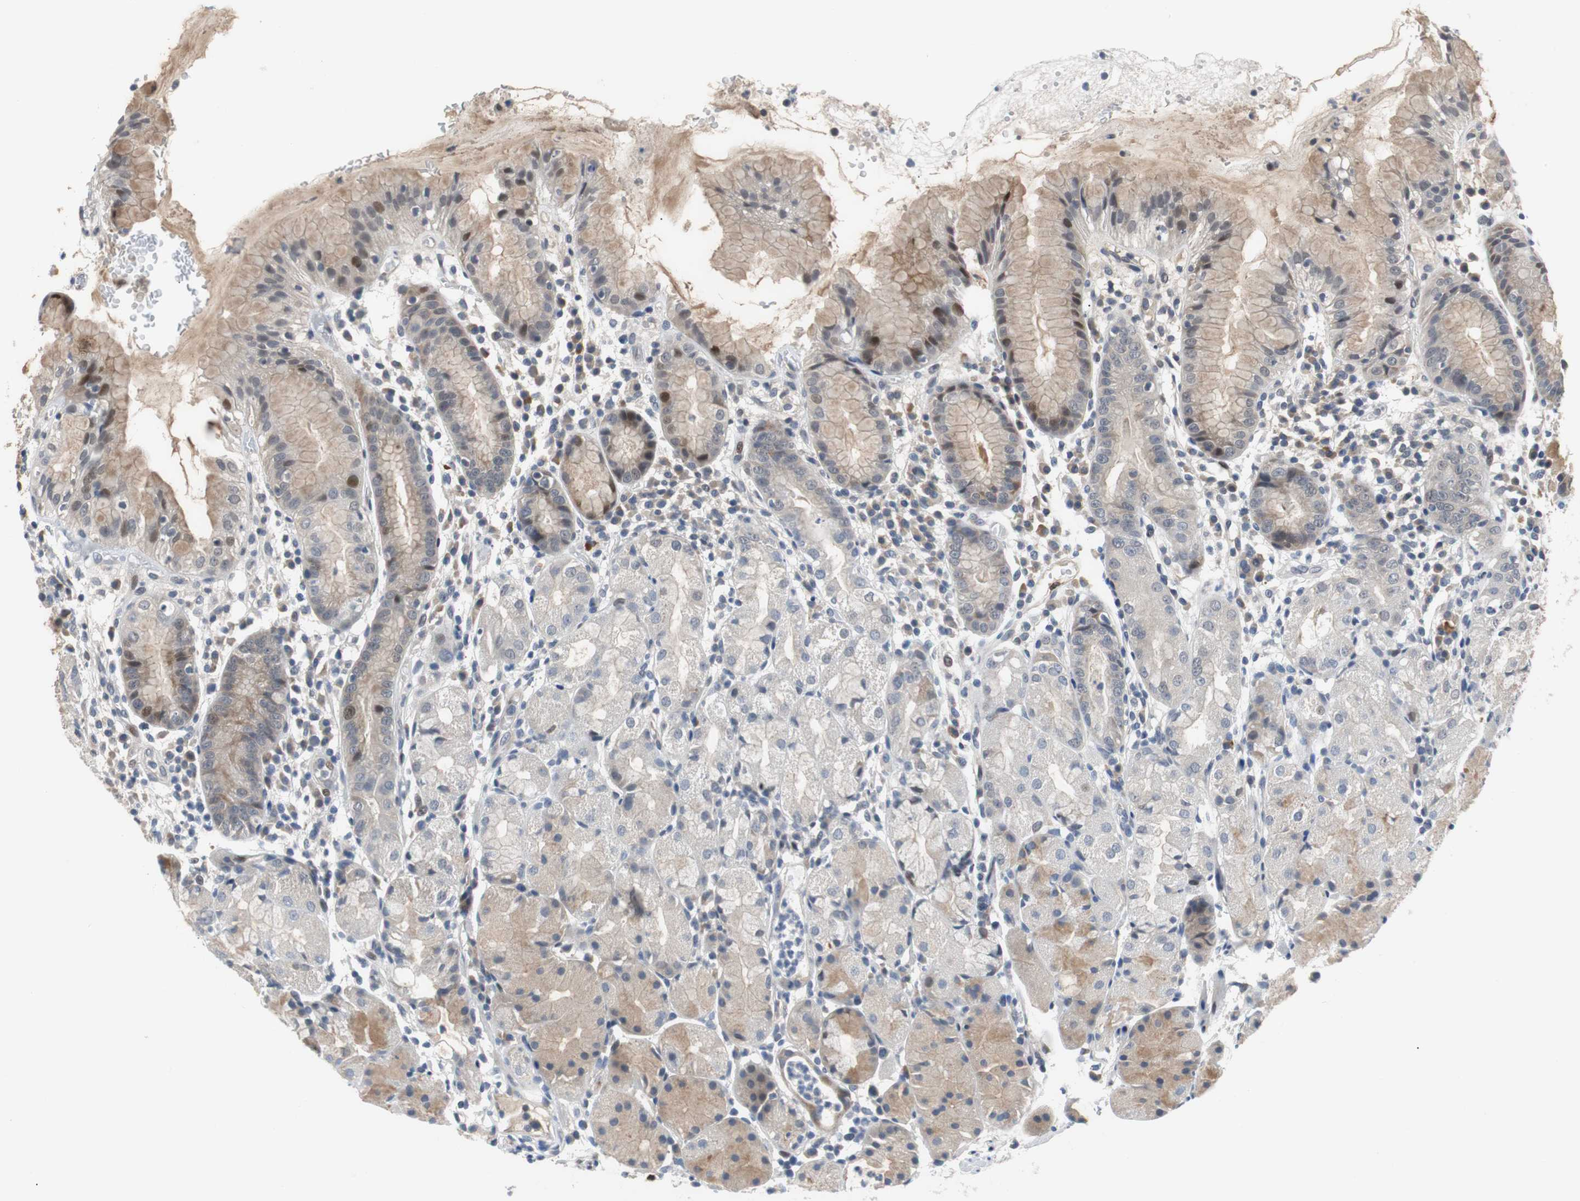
{"staining": {"intensity": "moderate", "quantity": "<25%", "location": "nuclear"}, "tissue": "stomach", "cell_type": "Glandular cells", "image_type": "normal", "snomed": [{"axis": "morphology", "description": "Normal tissue, NOS"}, {"axis": "topography", "description": "Stomach"}, {"axis": "topography", "description": "Stomach, lower"}], "caption": "The photomicrograph shows immunohistochemical staining of normal stomach. There is moderate nuclear staining is appreciated in approximately <25% of glandular cells.", "gene": "MAP2K4", "patient": {"sex": "female", "age": 75}}